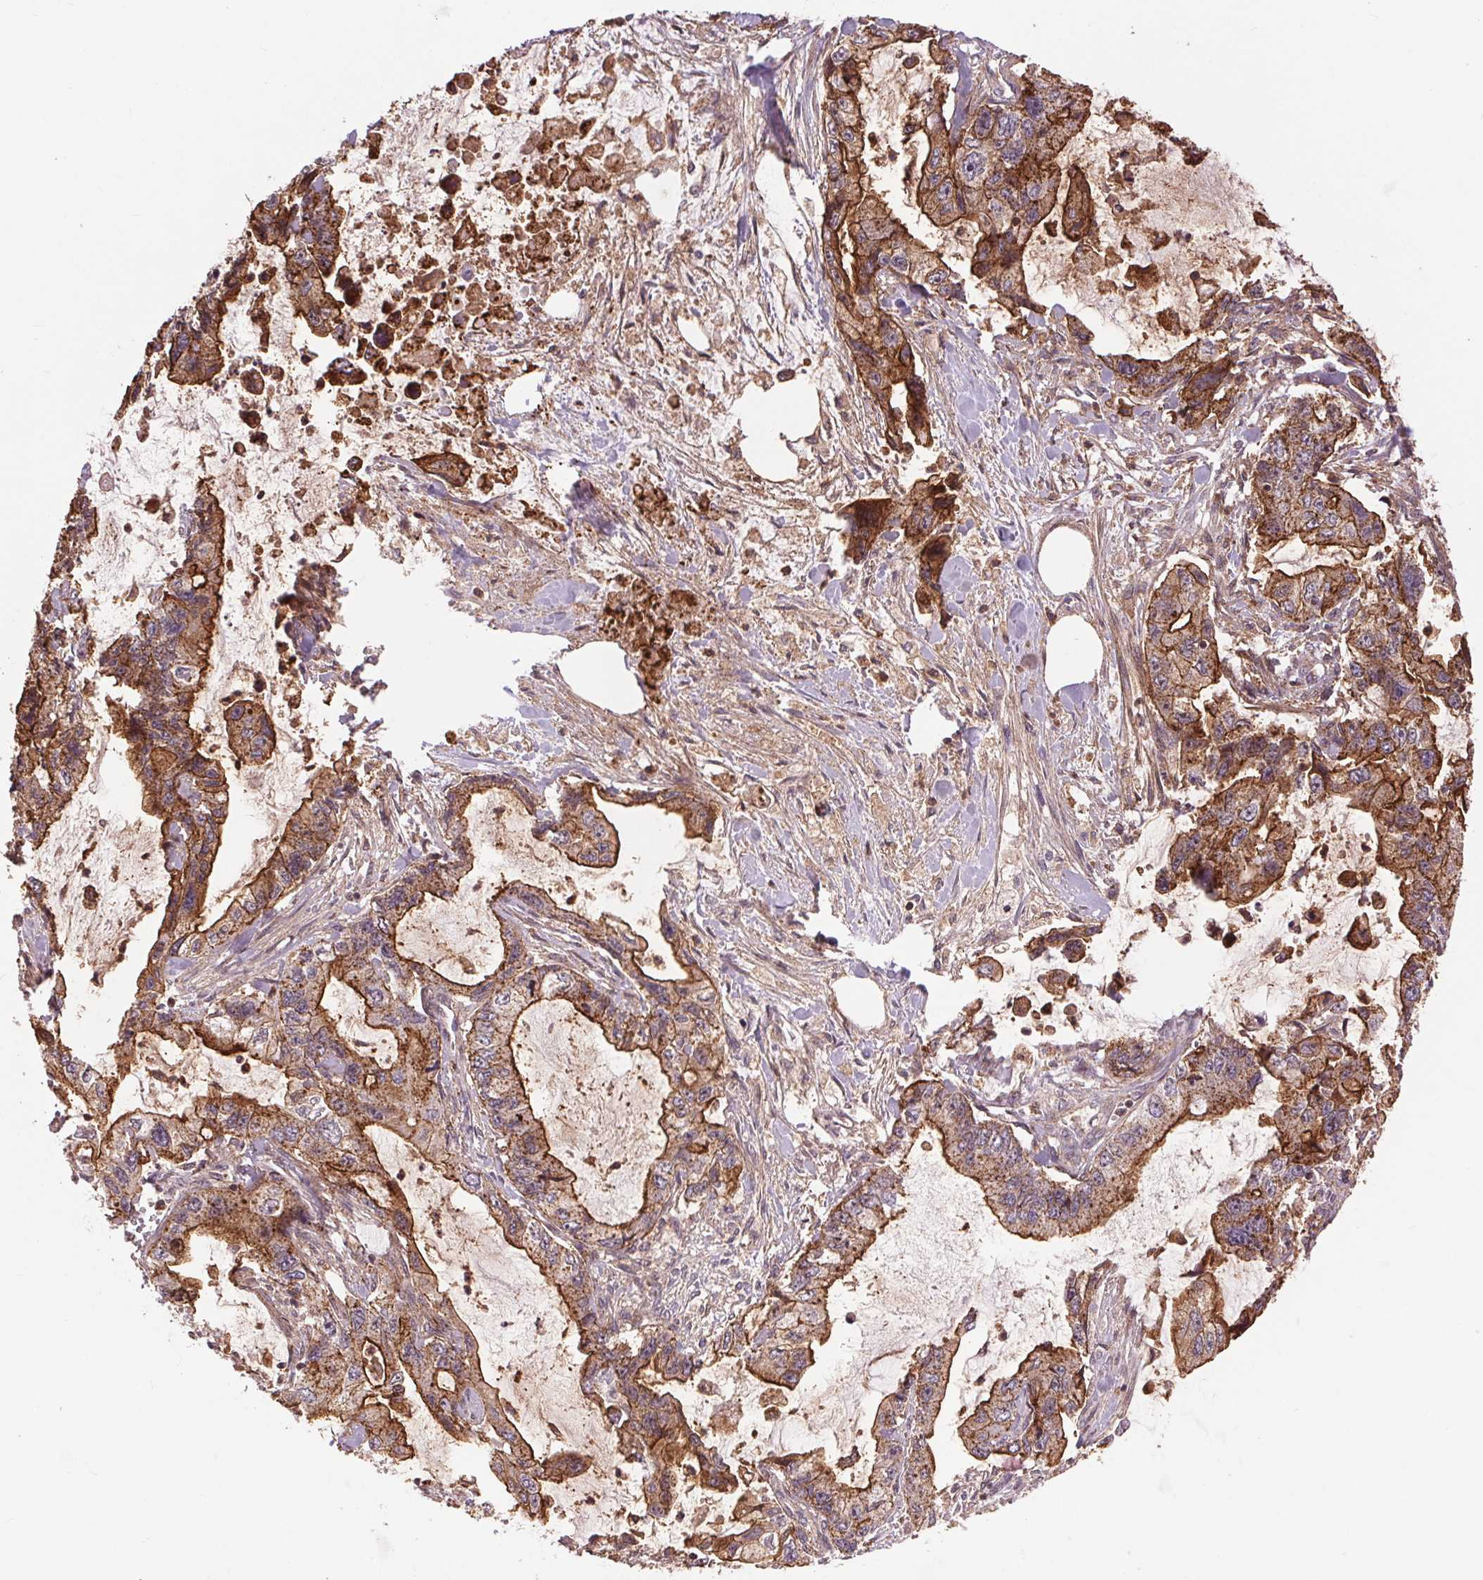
{"staining": {"intensity": "strong", "quantity": ">75%", "location": "cytoplasmic/membranous"}, "tissue": "stomach cancer", "cell_type": "Tumor cells", "image_type": "cancer", "snomed": [{"axis": "morphology", "description": "Adenocarcinoma, NOS"}, {"axis": "topography", "description": "Pancreas"}, {"axis": "topography", "description": "Stomach, upper"}, {"axis": "topography", "description": "Stomach"}], "caption": "Immunohistochemistry (IHC) of human adenocarcinoma (stomach) displays high levels of strong cytoplasmic/membranous expression in about >75% of tumor cells.", "gene": "CHMP4B", "patient": {"sex": "male", "age": 77}}